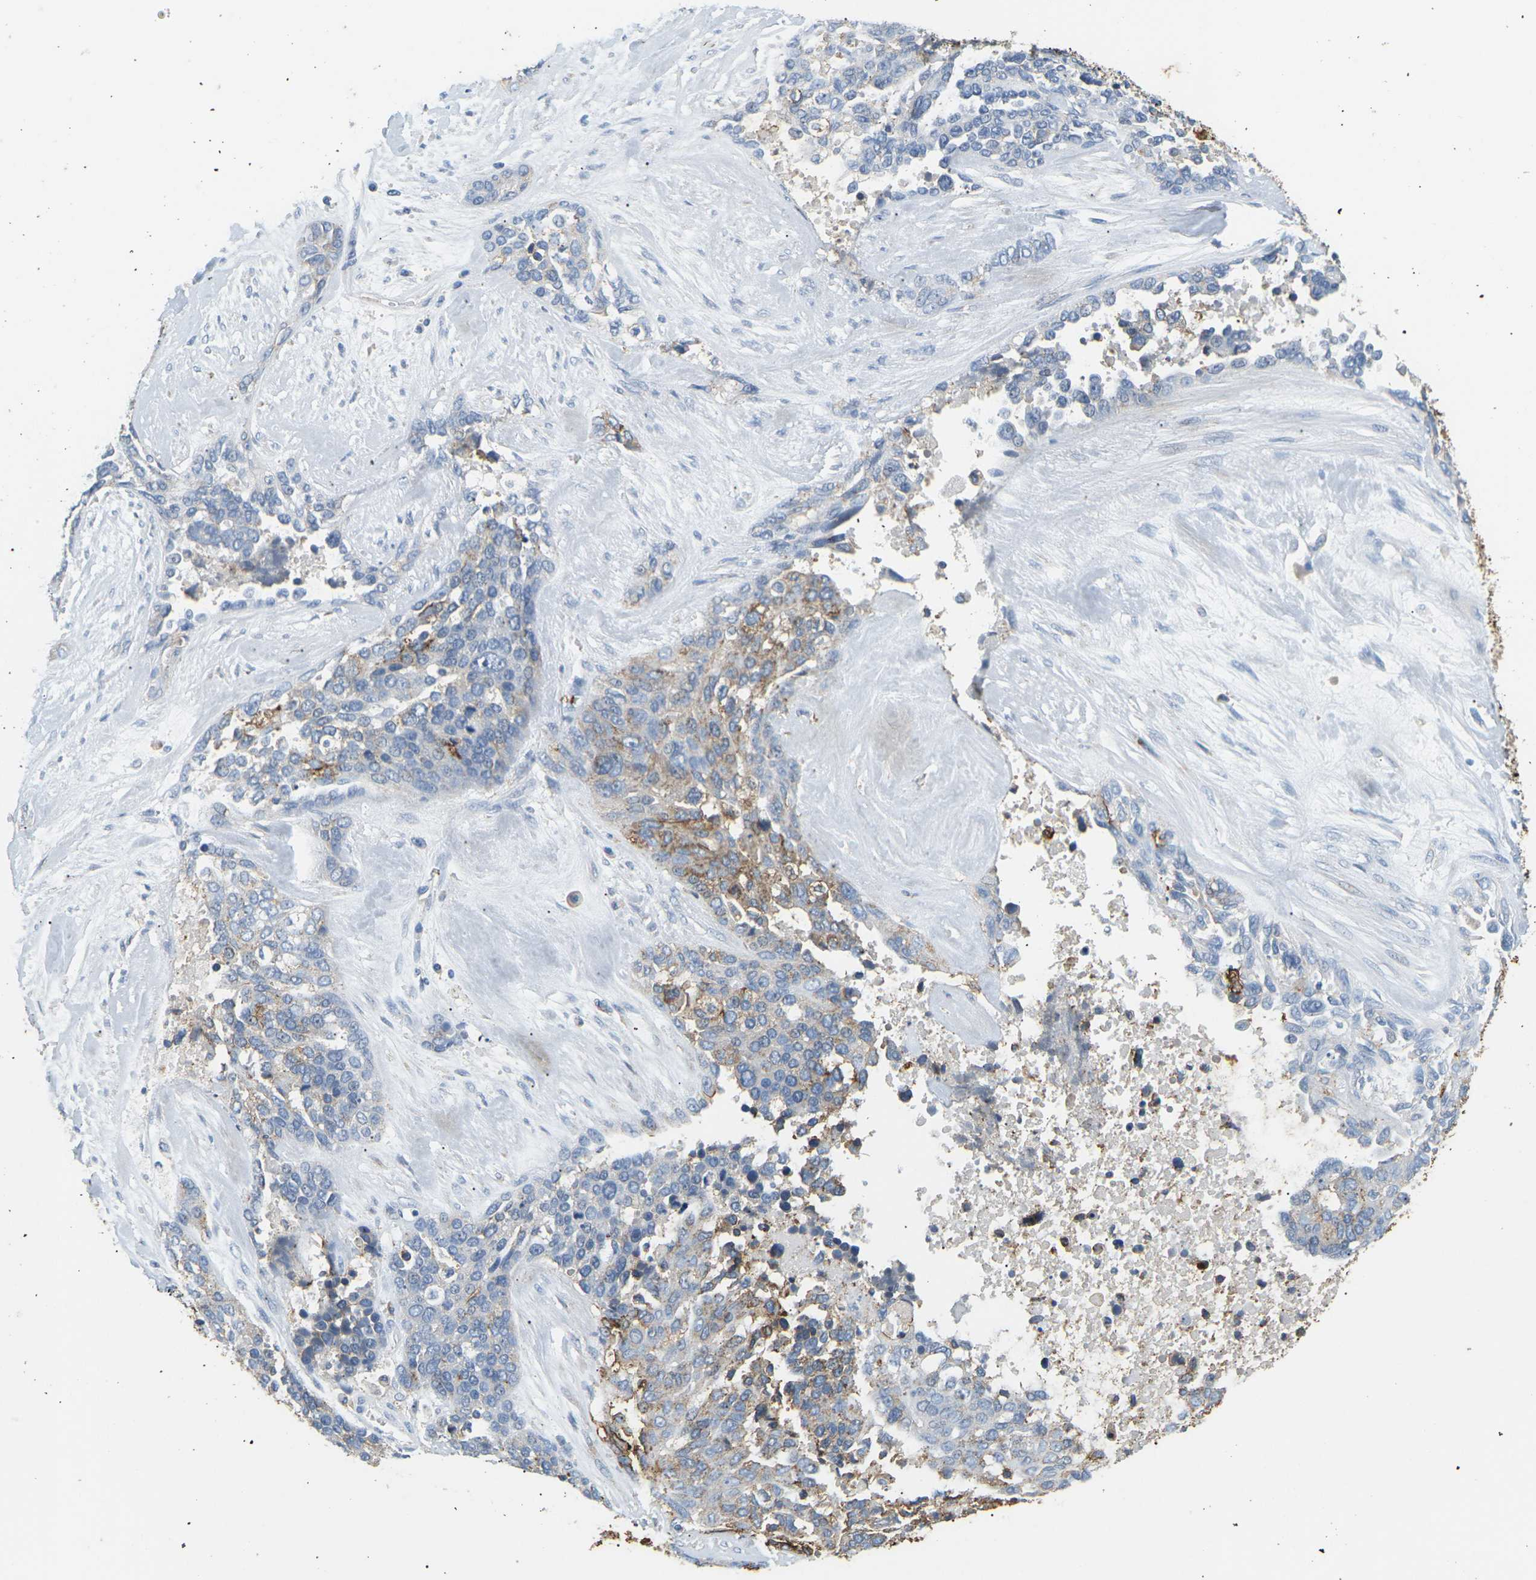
{"staining": {"intensity": "weak", "quantity": "<25%", "location": "cytoplasmic/membranous"}, "tissue": "ovarian cancer", "cell_type": "Tumor cells", "image_type": "cancer", "snomed": [{"axis": "morphology", "description": "Cystadenocarcinoma, serous, NOS"}, {"axis": "topography", "description": "Ovary"}], "caption": "The photomicrograph exhibits no staining of tumor cells in ovarian cancer (serous cystadenocarcinoma). (DAB immunohistochemistry (IHC), high magnification).", "gene": "ADM", "patient": {"sex": "female", "age": 44}}